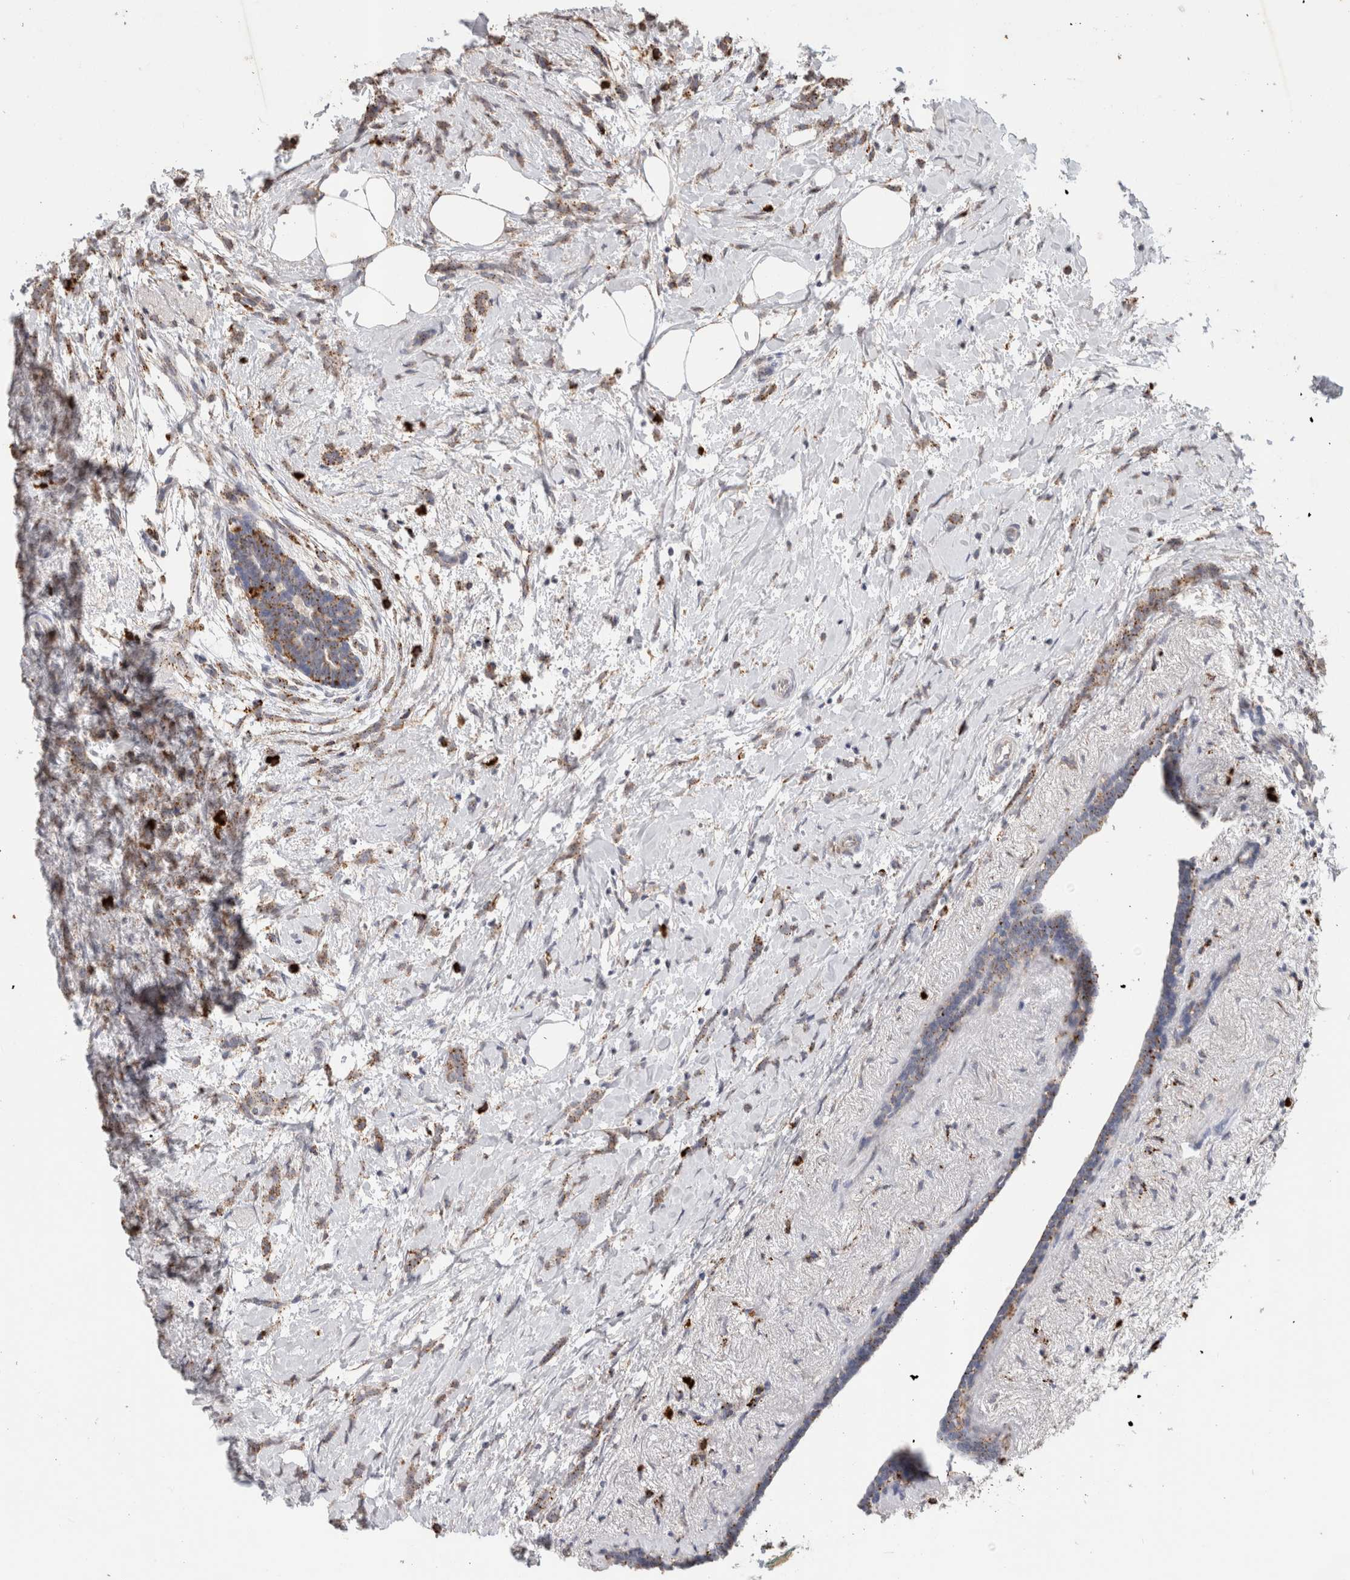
{"staining": {"intensity": "moderate", "quantity": ">75%", "location": "cytoplasmic/membranous"}, "tissue": "breast cancer", "cell_type": "Tumor cells", "image_type": "cancer", "snomed": [{"axis": "morphology", "description": "Lobular carcinoma, in situ"}, {"axis": "morphology", "description": "Lobular carcinoma"}, {"axis": "topography", "description": "Breast"}], "caption": "A photomicrograph of breast cancer stained for a protein displays moderate cytoplasmic/membranous brown staining in tumor cells. (brown staining indicates protein expression, while blue staining denotes nuclei).", "gene": "ARSA", "patient": {"sex": "female", "age": 41}}